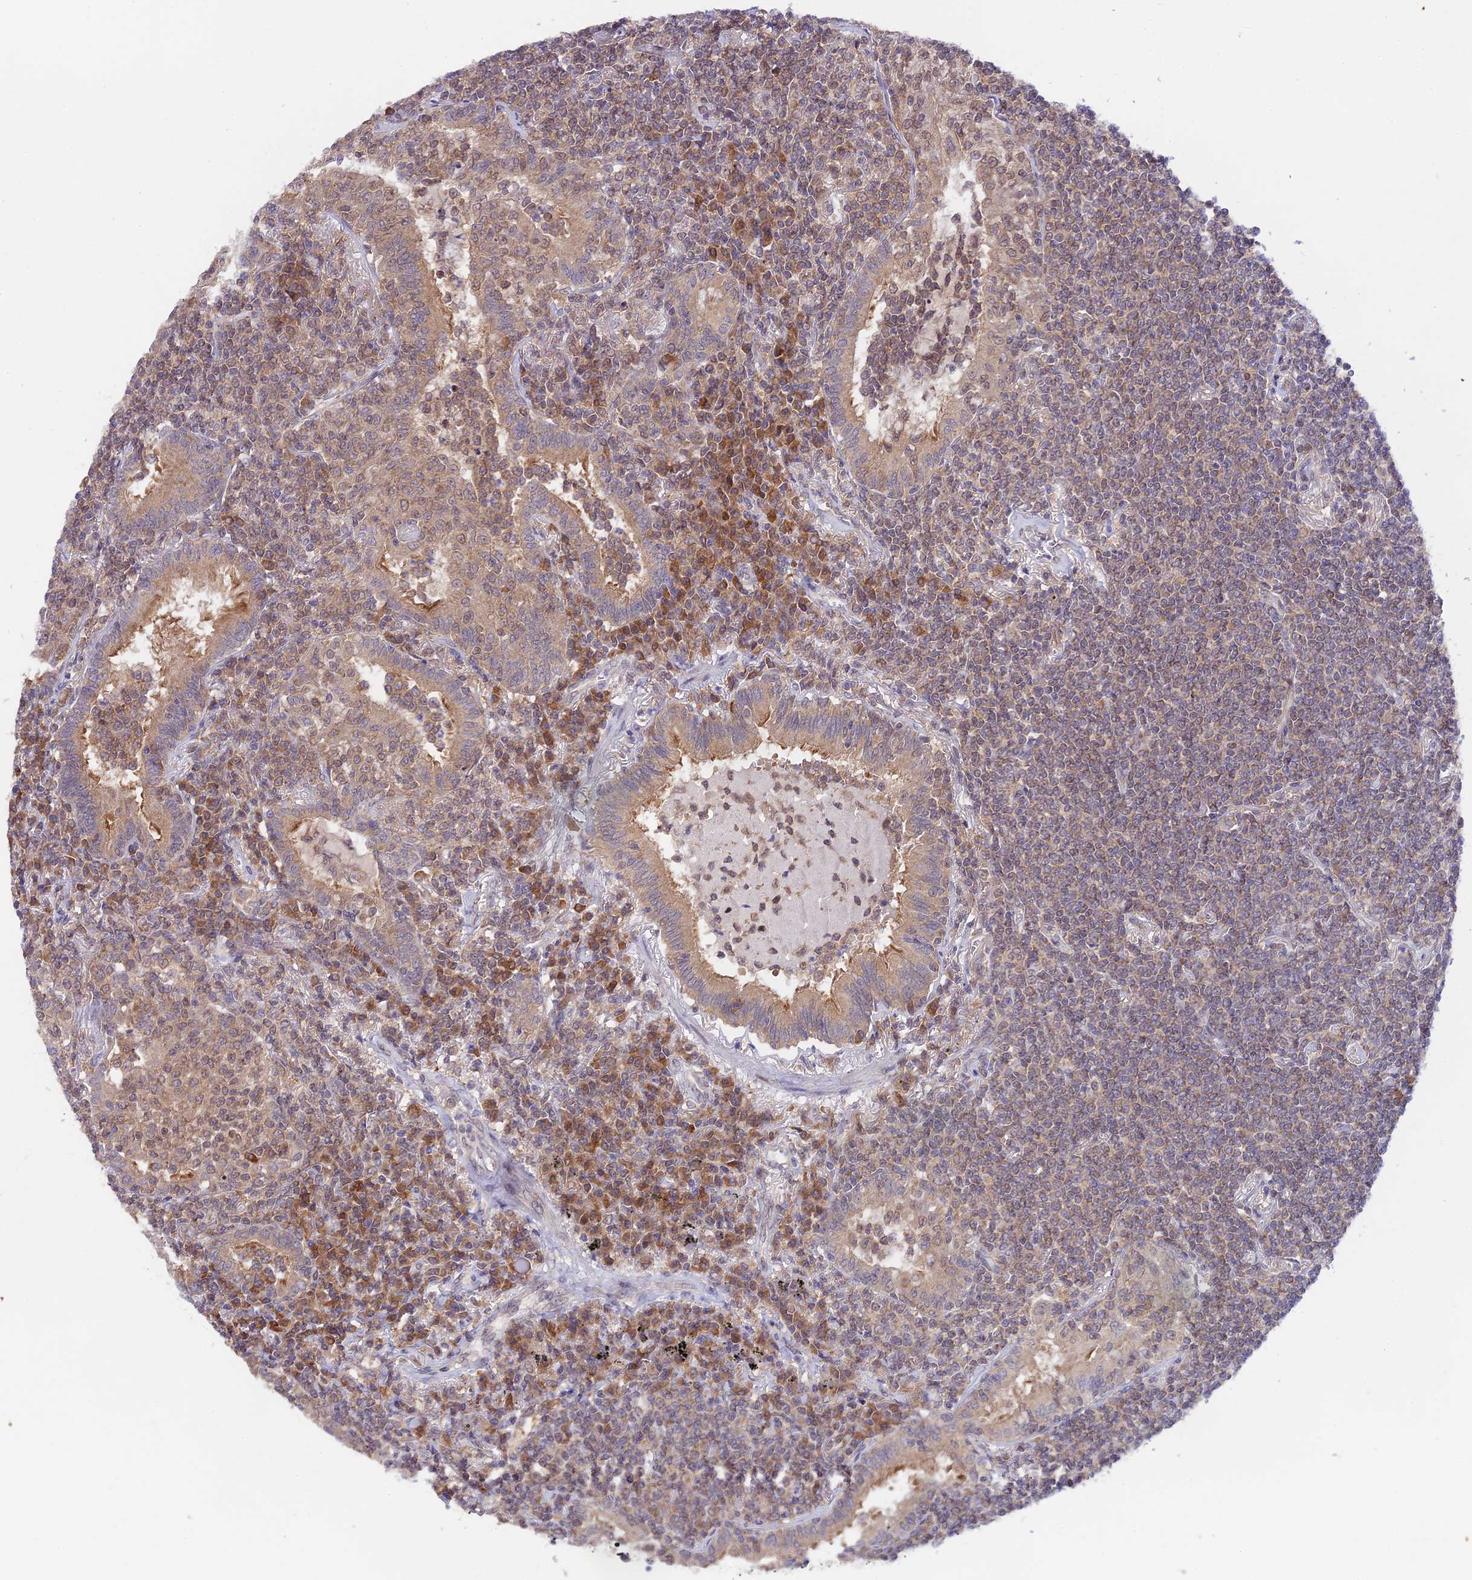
{"staining": {"intensity": "weak", "quantity": "25%-75%", "location": "cytoplasmic/membranous"}, "tissue": "lymphoma", "cell_type": "Tumor cells", "image_type": "cancer", "snomed": [{"axis": "morphology", "description": "Malignant lymphoma, non-Hodgkin's type, Low grade"}, {"axis": "topography", "description": "Lung"}], "caption": "Lymphoma stained with immunohistochemistry shows weak cytoplasmic/membranous positivity in about 25%-75% of tumor cells.", "gene": "TRIM40", "patient": {"sex": "female", "age": 71}}